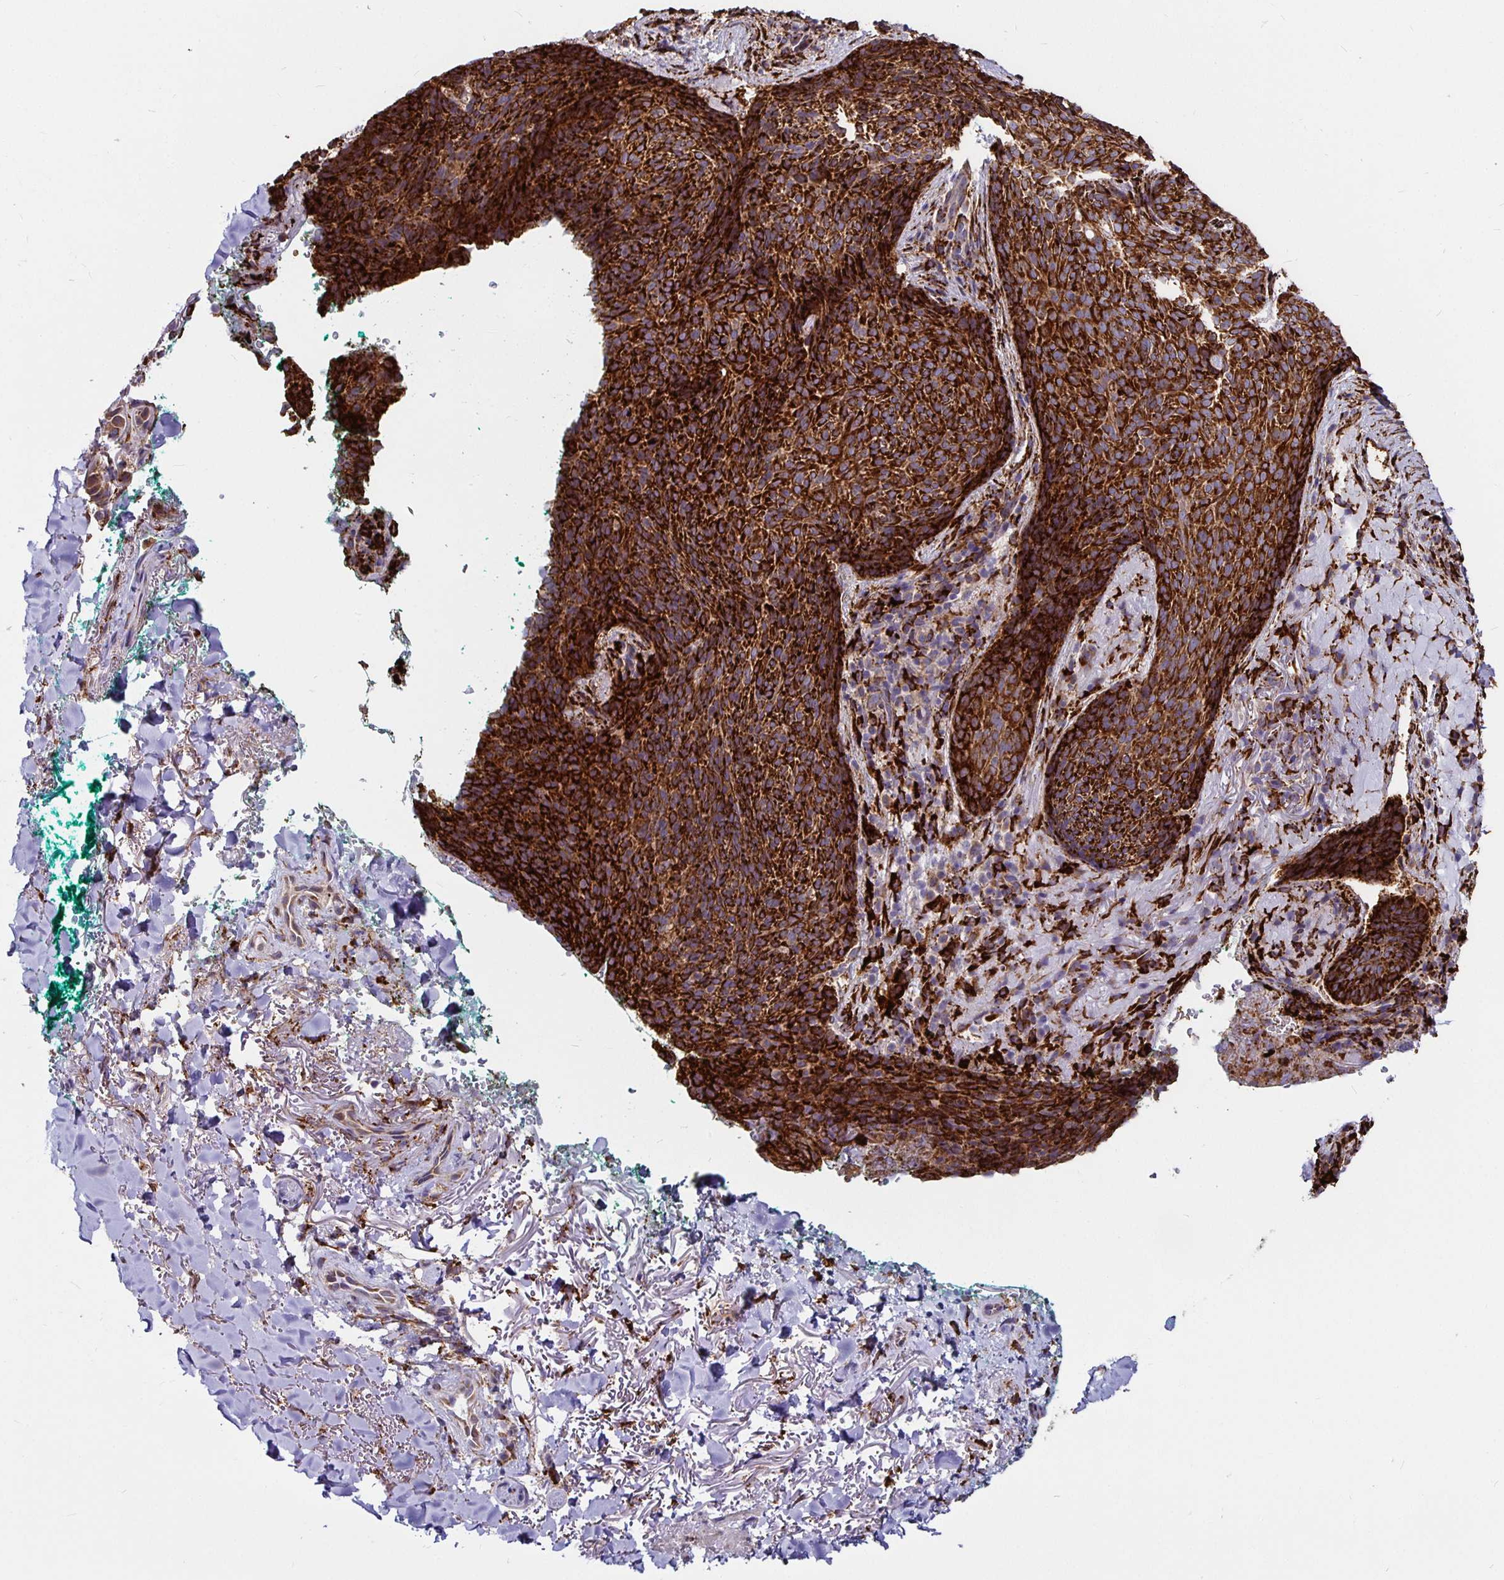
{"staining": {"intensity": "strong", "quantity": ">75%", "location": "cytoplasmic/membranous"}, "tissue": "skin cancer", "cell_type": "Tumor cells", "image_type": "cancer", "snomed": [{"axis": "morphology", "description": "Basal cell carcinoma"}, {"axis": "topography", "description": "Skin"}, {"axis": "topography", "description": "Skin of head"}], "caption": "Basal cell carcinoma (skin) stained with a protein marker exhibits strong staining in tumor cells.", "gene": "P4HA2", "patient": {"sex": "female", "age": 92}}